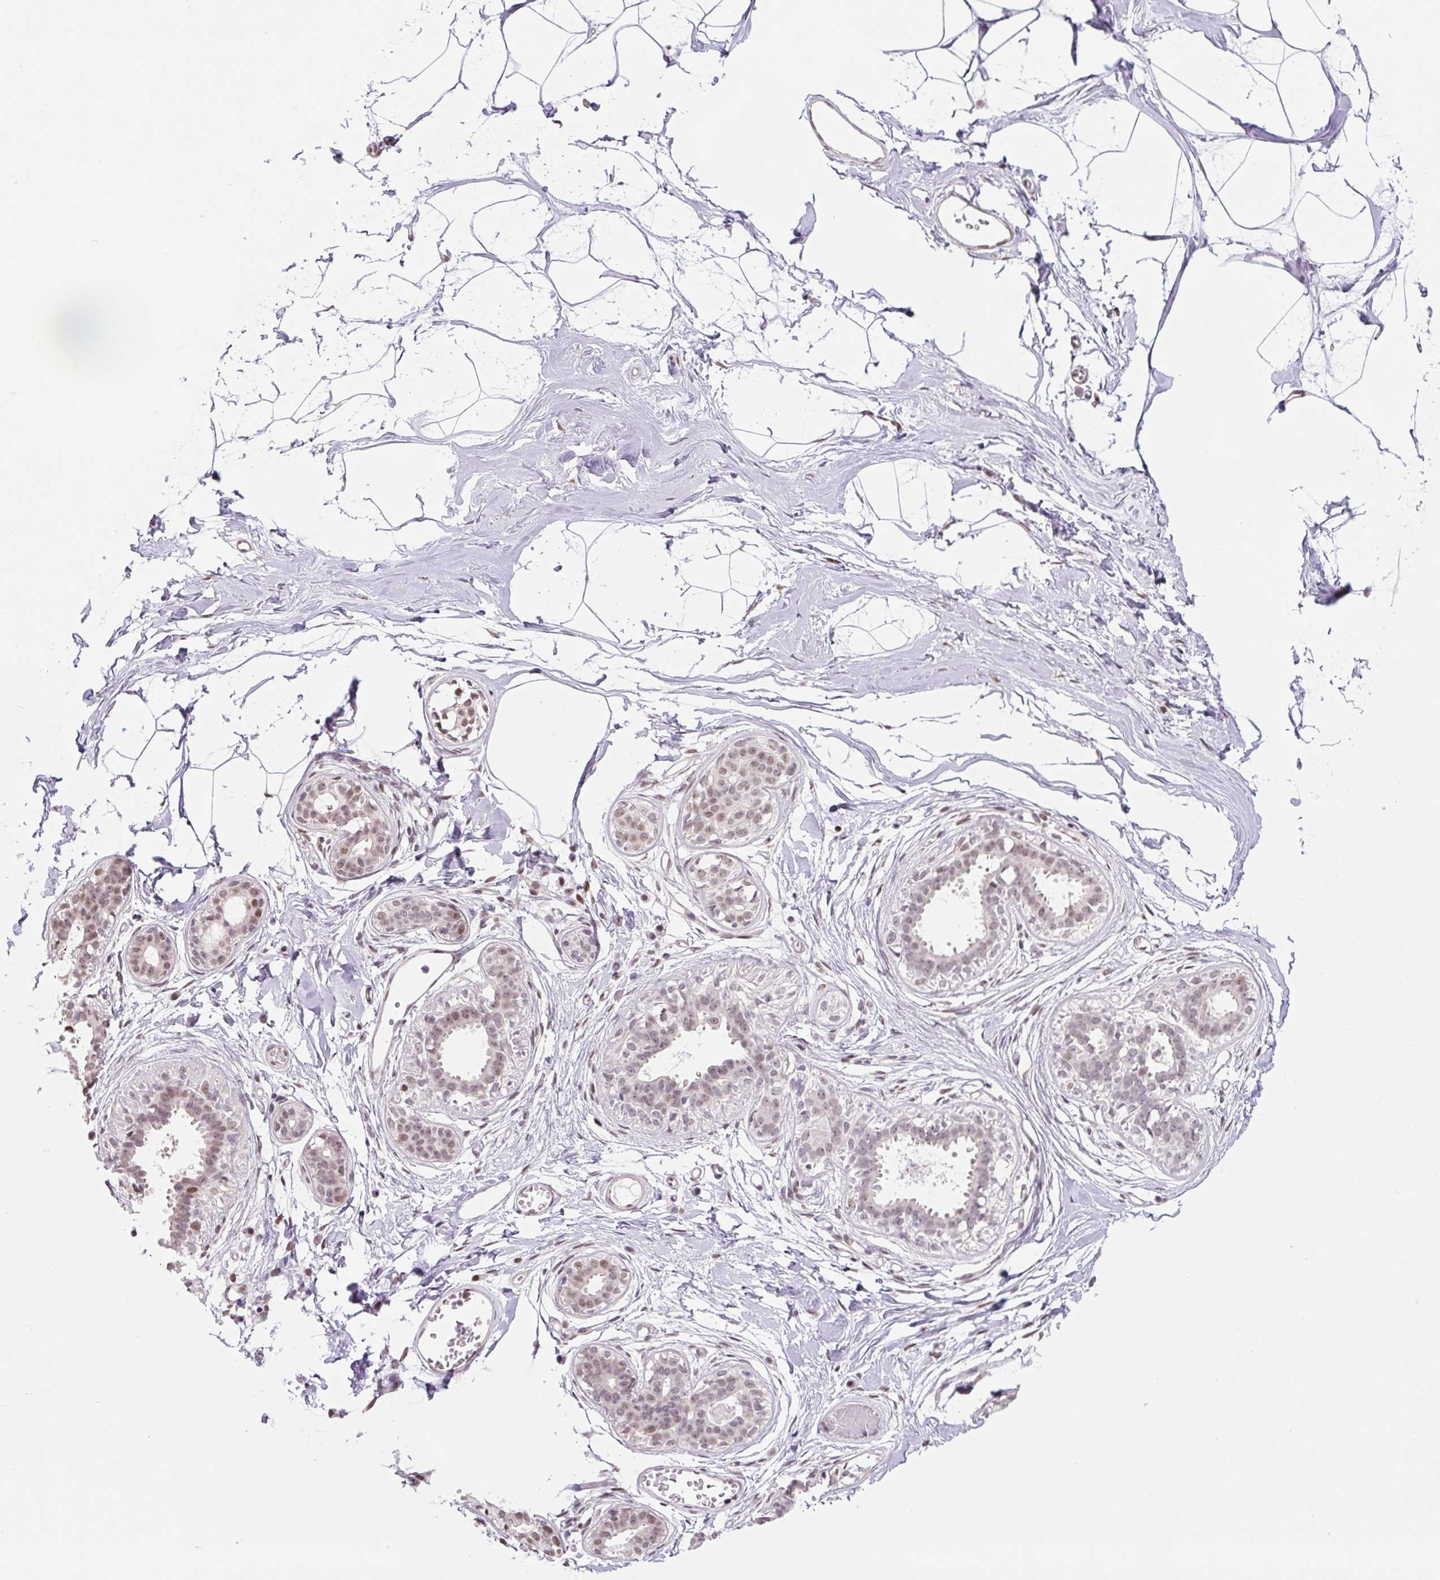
{"staining": {"intensity": "negative", "quantity": "none", "location": "none"}, "tissue": "breast", "cell_type": "Adipocytes", "image_type": "normal", "snomed": [{"axis": "morphology", "description": "Normal tissue, NOS"}, {"axis": "topography", "description": "Breast"}], "caption": "The micrograph shows no staining of adipocytes in benign breast.", "gene": "TCFL5", "patient": {"sex": "female", "age": 45}}